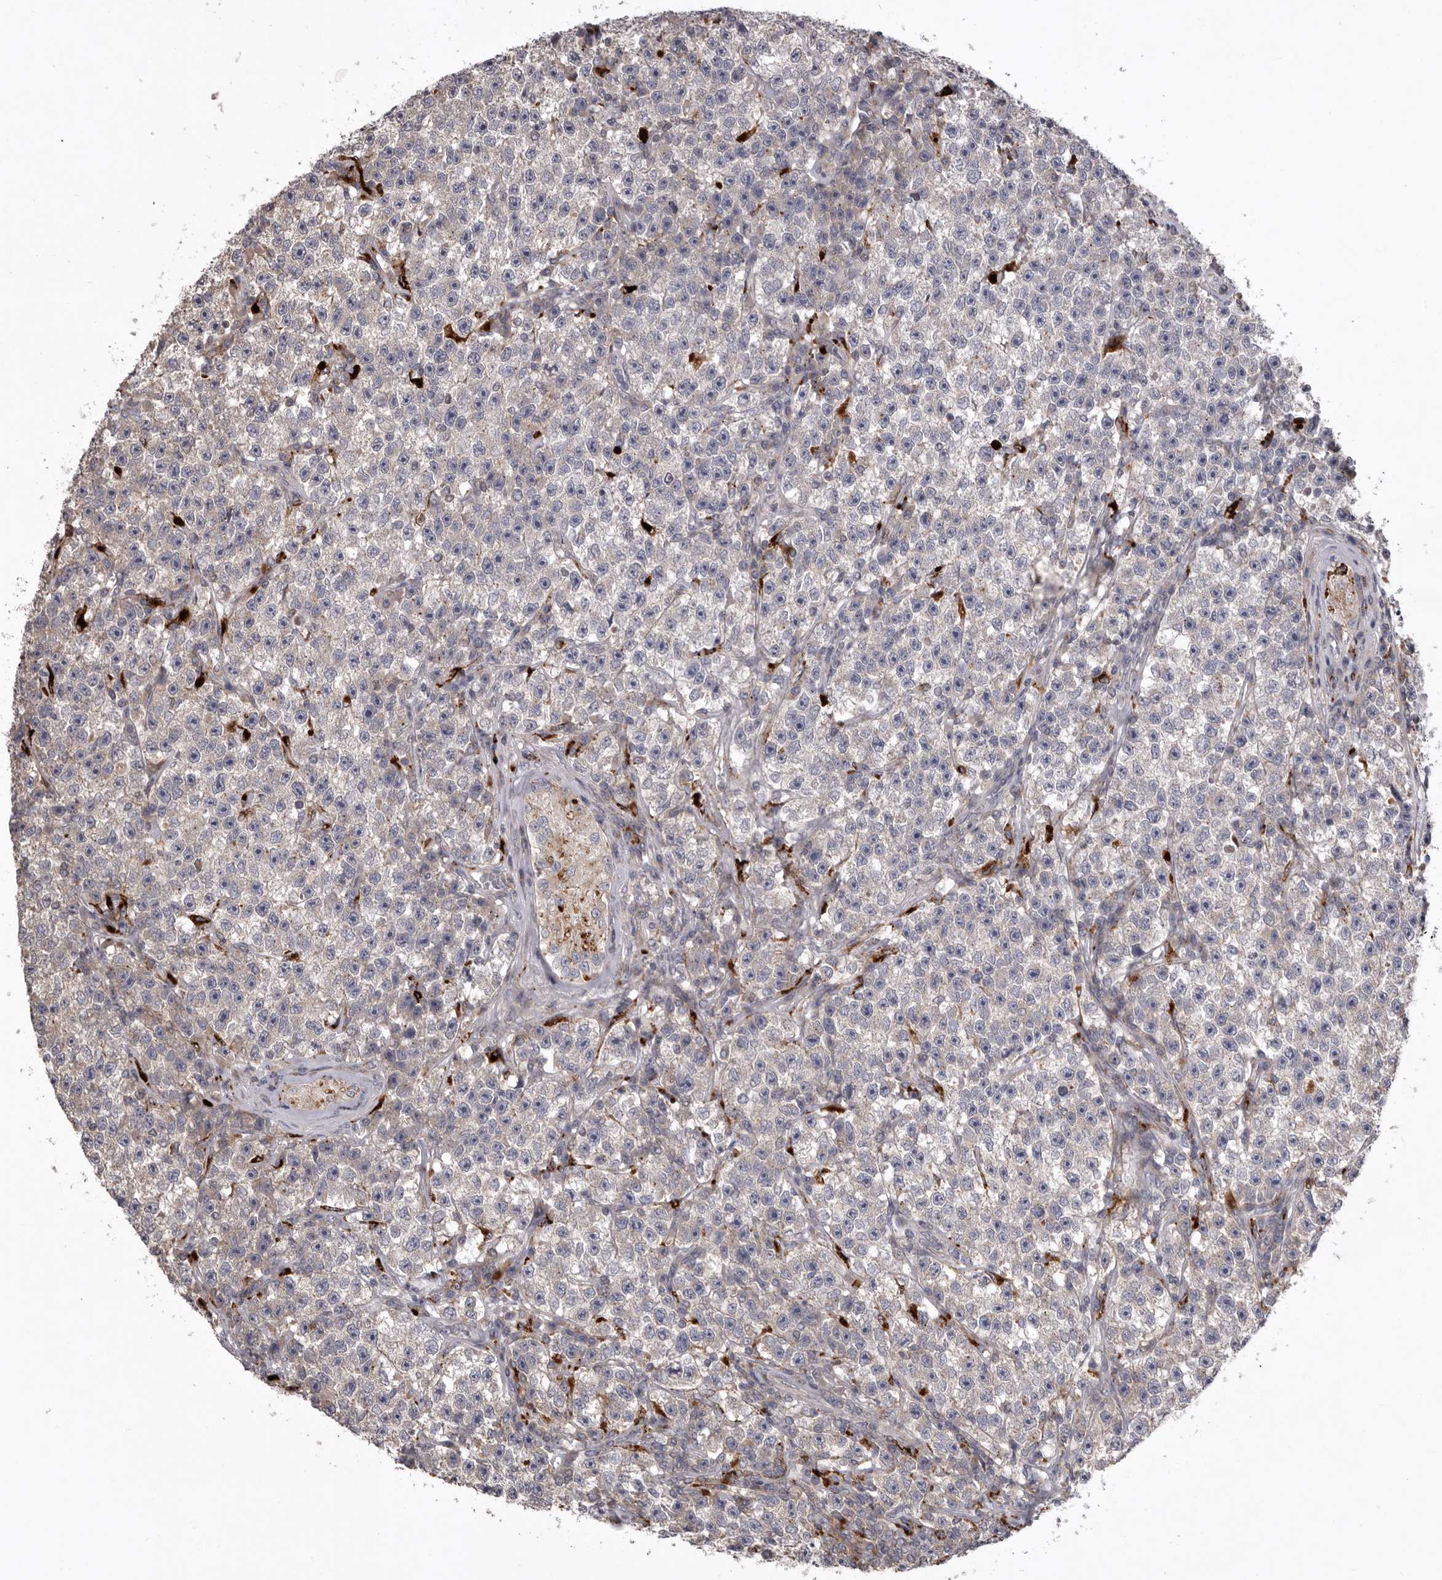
{"staining": {"intensity": "negative", "quantity": "none", "location": "none"}, "tissue": "testis cancer", "cell_type": "Tumor cells", "image_type": "cancer", "snomed": [{"axis": "morphology", "description": "Seminoma, NOS"}, {"axis": "topography", "description": "Testis"}], "caption": "Immunohistochemical staining of human seminoma (testis) shows no significant positivity in tumor cells.", "gene": "WDR47", "patient": {"sex": "male", "age": 22}}